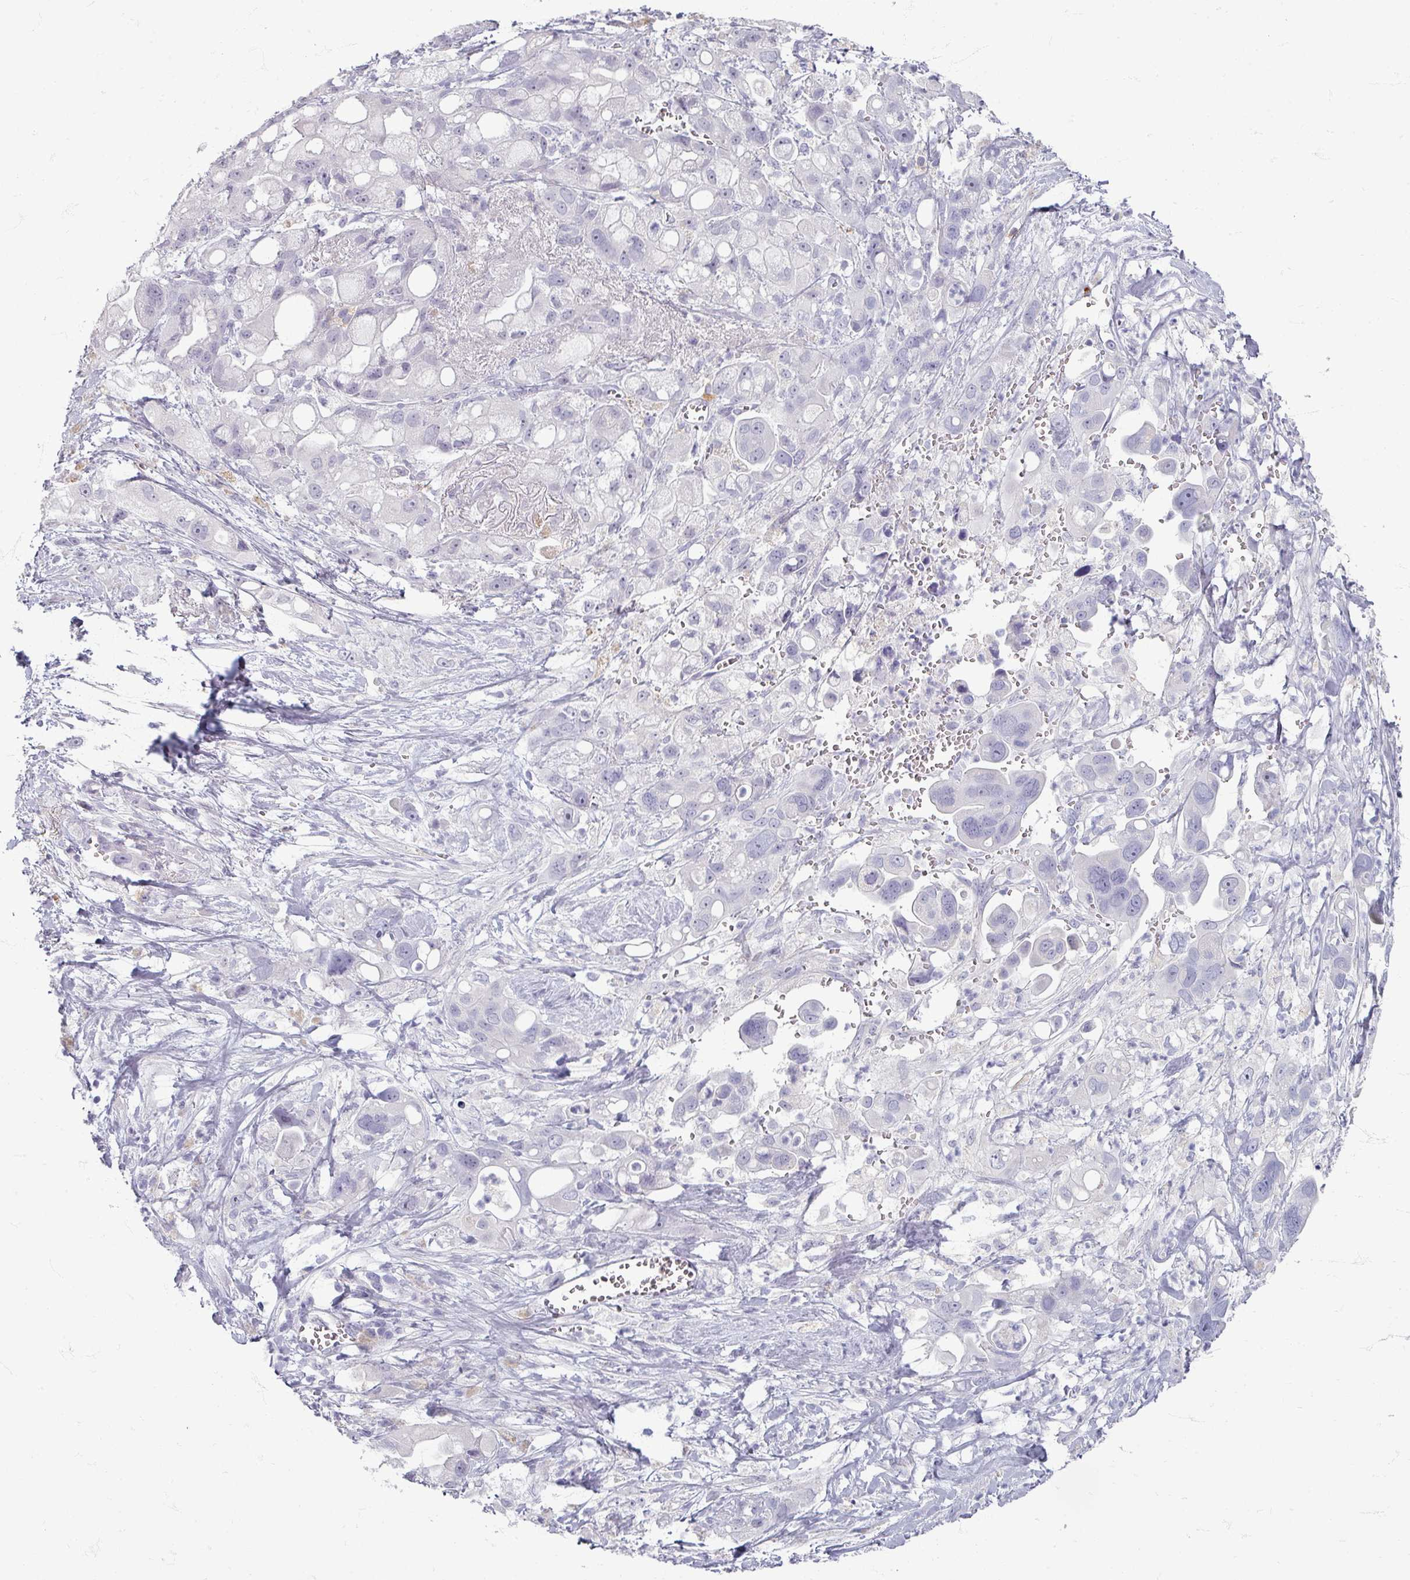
{"staining": {"intensity": "negative", "quantity": "none", "location": "none"}, "tissue": "pancreatic cancer", "cell_type": "Tumor cells", "image_type": "cancer", "snomed": [{"axis": "morphology", "description": "Adenocarcinoma, NOS"}, {"axis": "topography", "description": "Pancreas"}], "caption": "Immunohistochemical staining of pancreatic adenocarcinoma reveals no significant staining in tumor cells.", "gene": "ZNF878", "patient": {"sex": "male", "age": 68}}